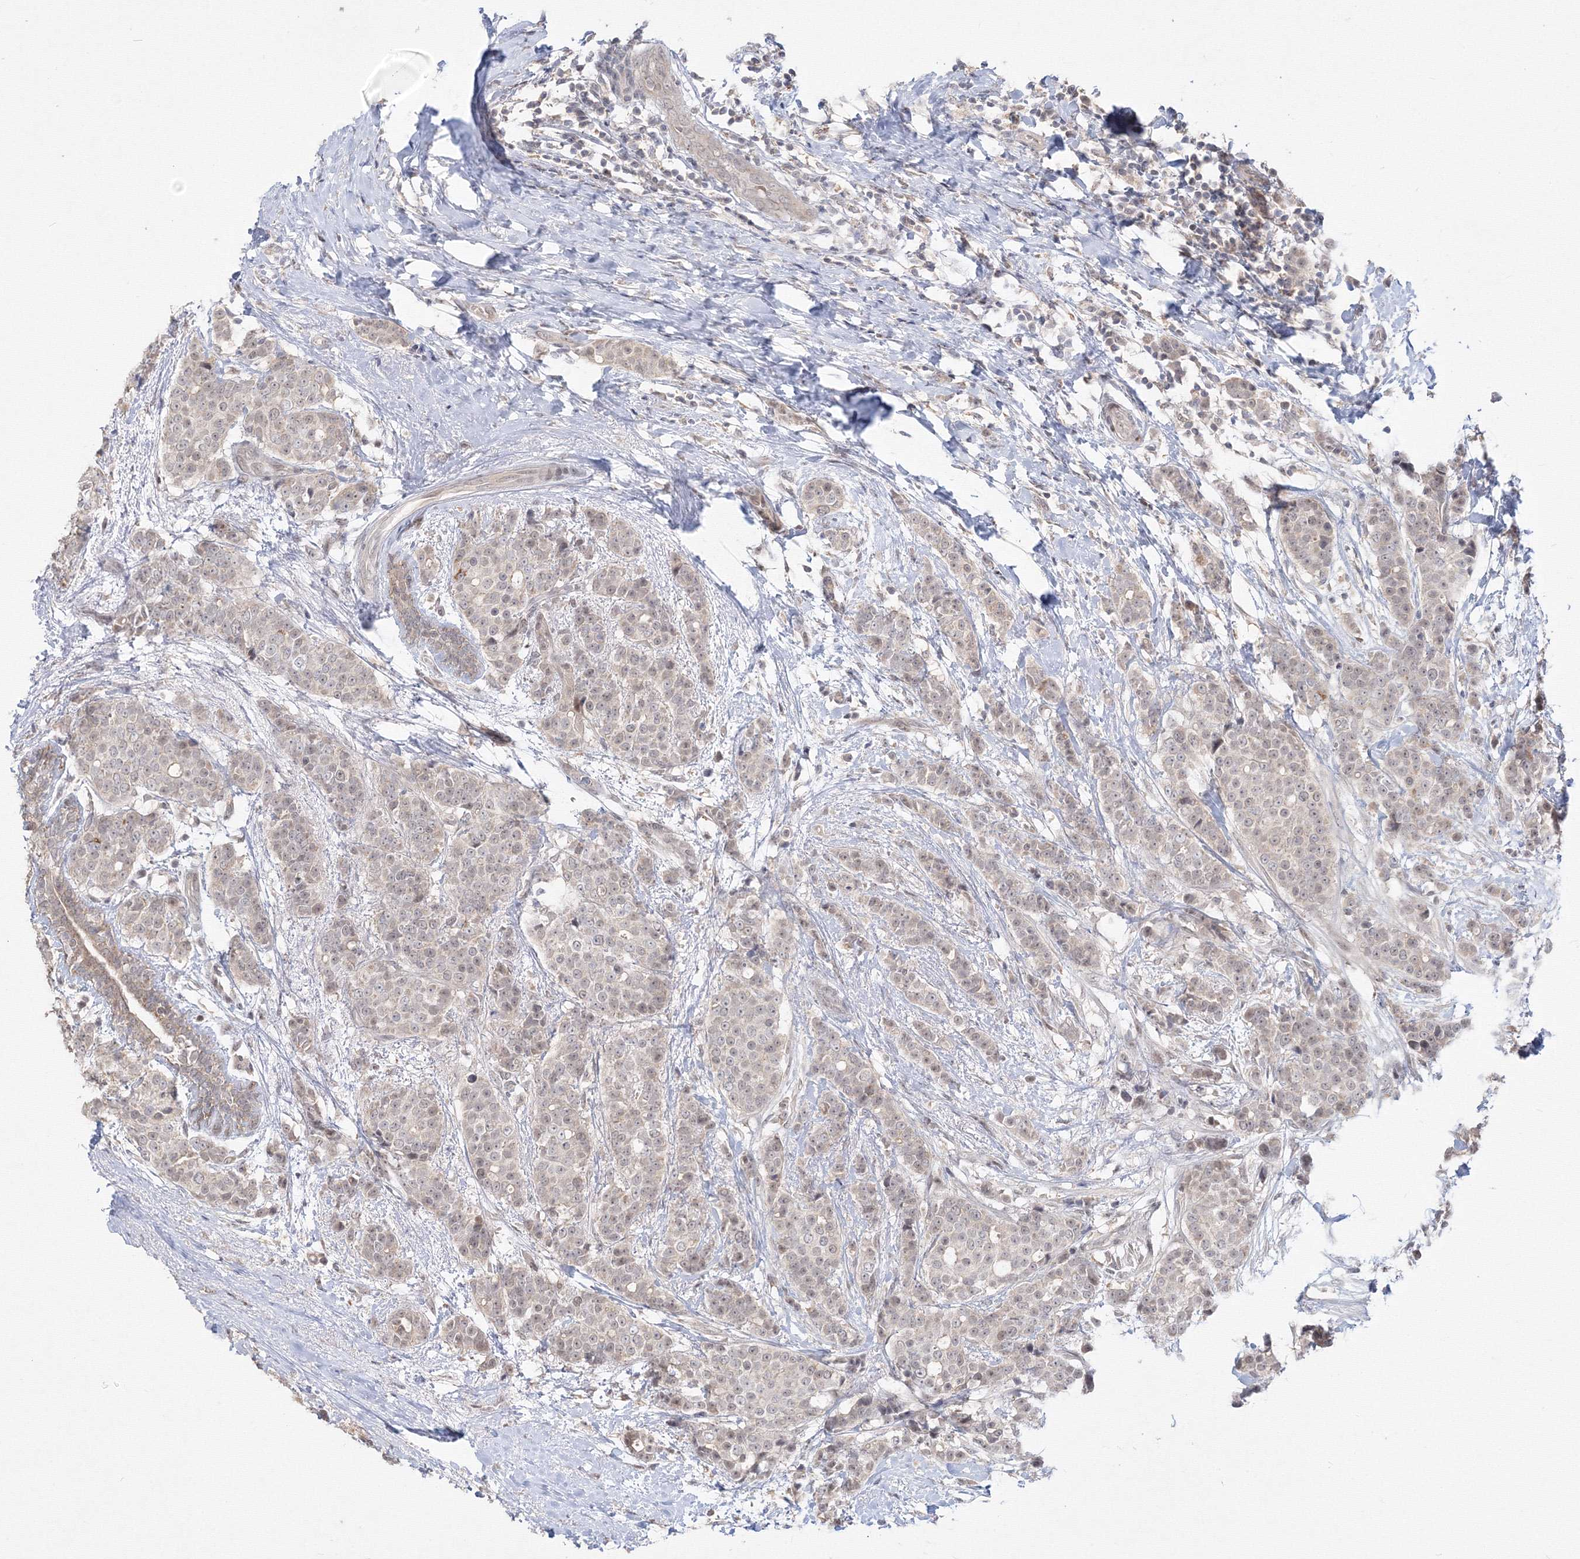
{"staining": {"intensity": "weak", "quantity": "25%-75%", "location": "cytoplasmic/membranous,nuclear"}, "tissue": "breast cancer", "cell_type": "Tumor cells", "image_type": "cancer", "snomed": [{"axis": "morphology", "description": "Lobular carcinoma"}, {"axis": "topography", "description": "Breast"}], "caption": "Brown immunohistochemical staining in human breast lobular carcinoma reveals weak cytoplasmic/membranous and nuclear expression in about 25%-75% of tumor cells. The protein is stained brown, and the nuclei are stained in blue (DAB (3,3'-diaminobenzidine) IHC with brightfield microscopy, high magnification).", "gene": "COPS4", "patient": {"sex": "female", "age": 51}}